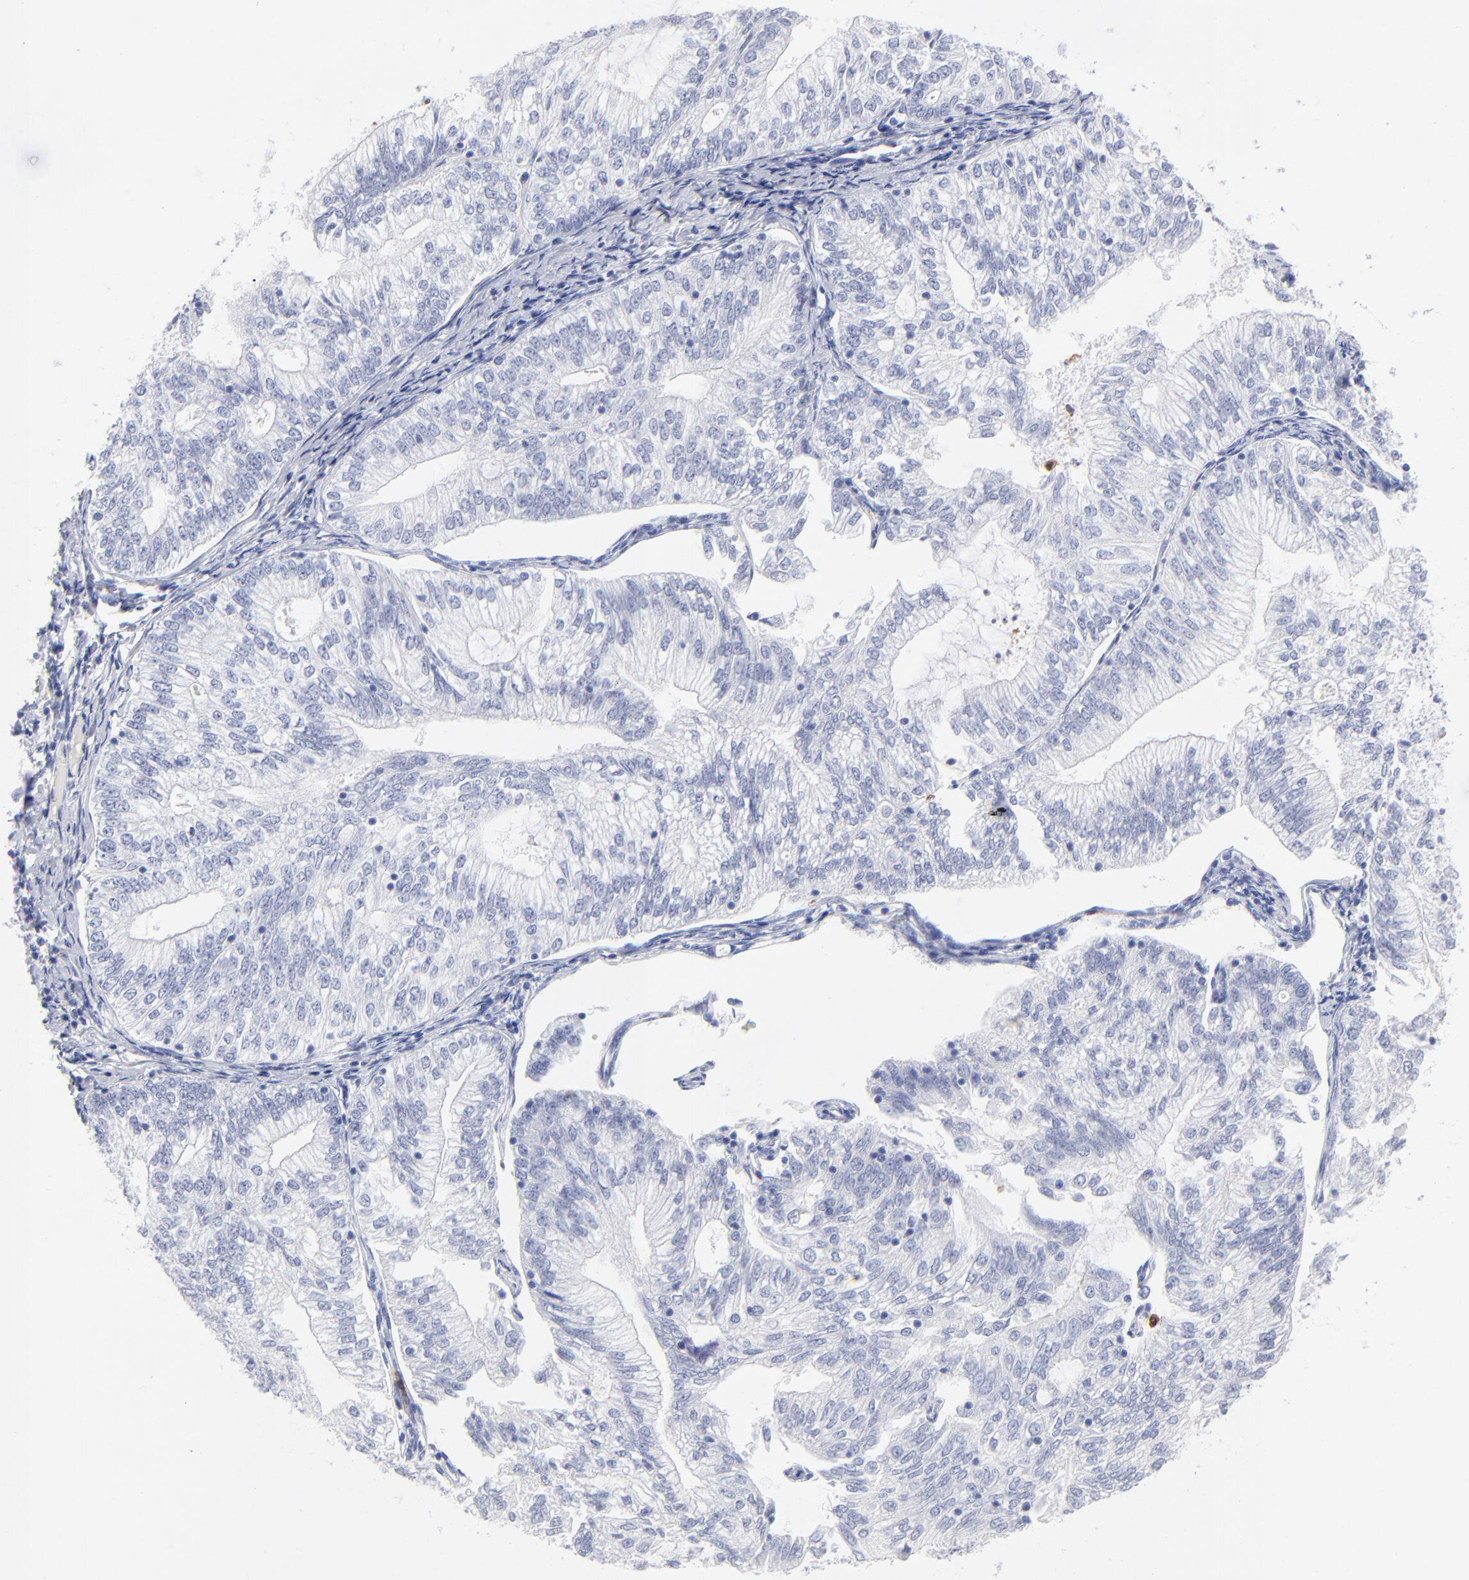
{"staining": {"intensity": "negative", "quantity": "none", "location": "none"}, "tissue": "endometrial cancer", "cell_type": "Tumor cells", "image_type": "cancer", "snomed": [{"axis": "morphology", "description": "Adenocarcinoma, NOS"}, {"axis": "topography", "description": "Endometrium"}], "caption": "Photomicrograph shows no significant protein staining in tumor cells of endometrial cancer.", "gene": "ARG1", "patient": {"sex": "female", "age": 69}}